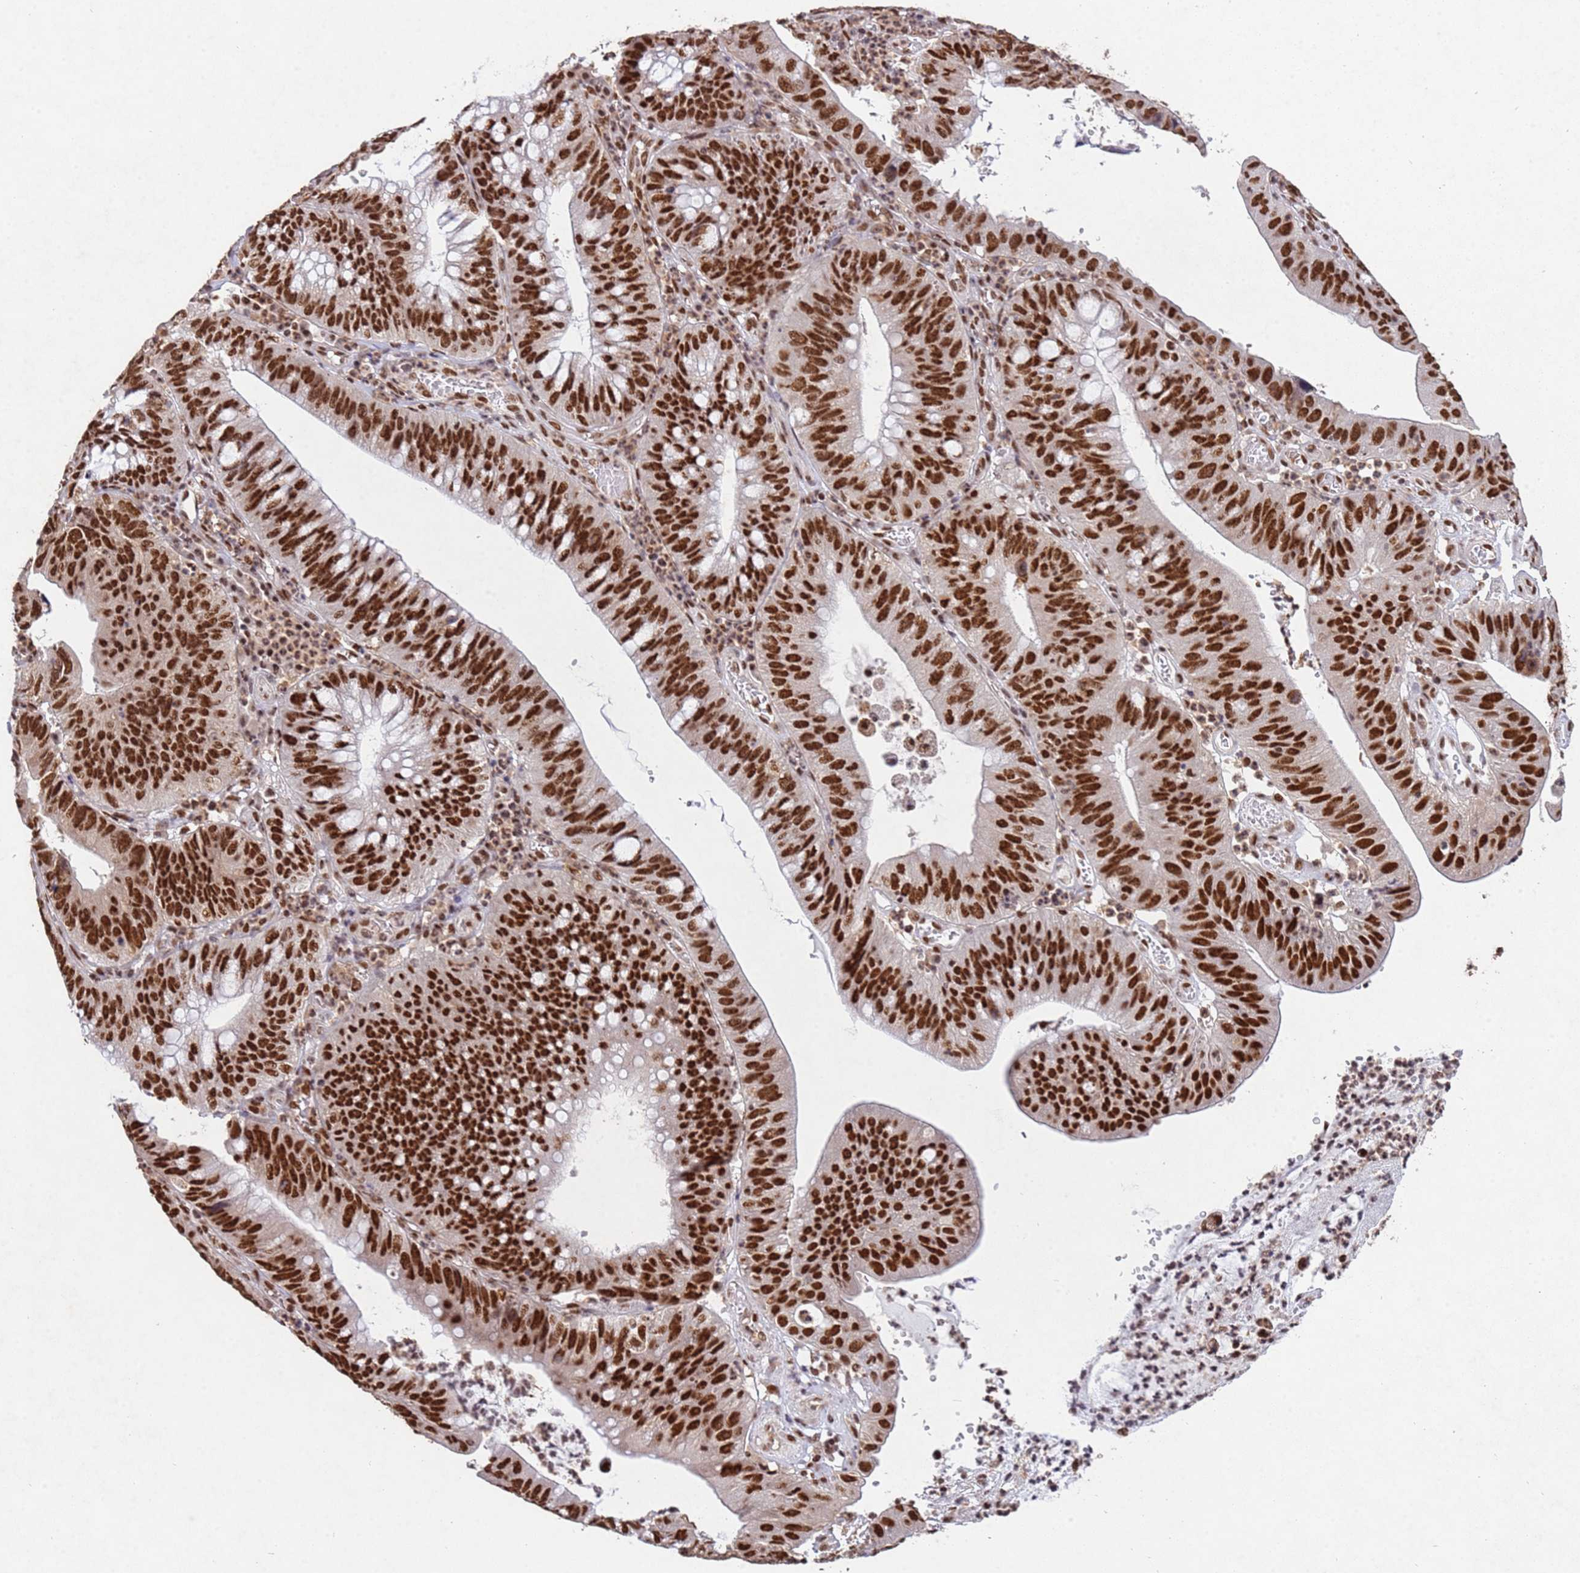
{"staining": {"intensity": "strong", "quantity": ">75%", "location": "nuclear"}, "tissue": "stomach cancer", "cell_type": "Tumor cells", "image_type": "cancer", "snomed": [{"axis": "morphology", "description": "Adenocarcinoma, NOS"}, {"axis": "topography", "description": "Stomach"}], "caption": "Tumor cells reveal high levels of strong nuclear staining in approximately >75% of cells in human adenocarcinoma (stomach).", "gene": "ESF1", "patient": {"sex": "male", "age": 59}}